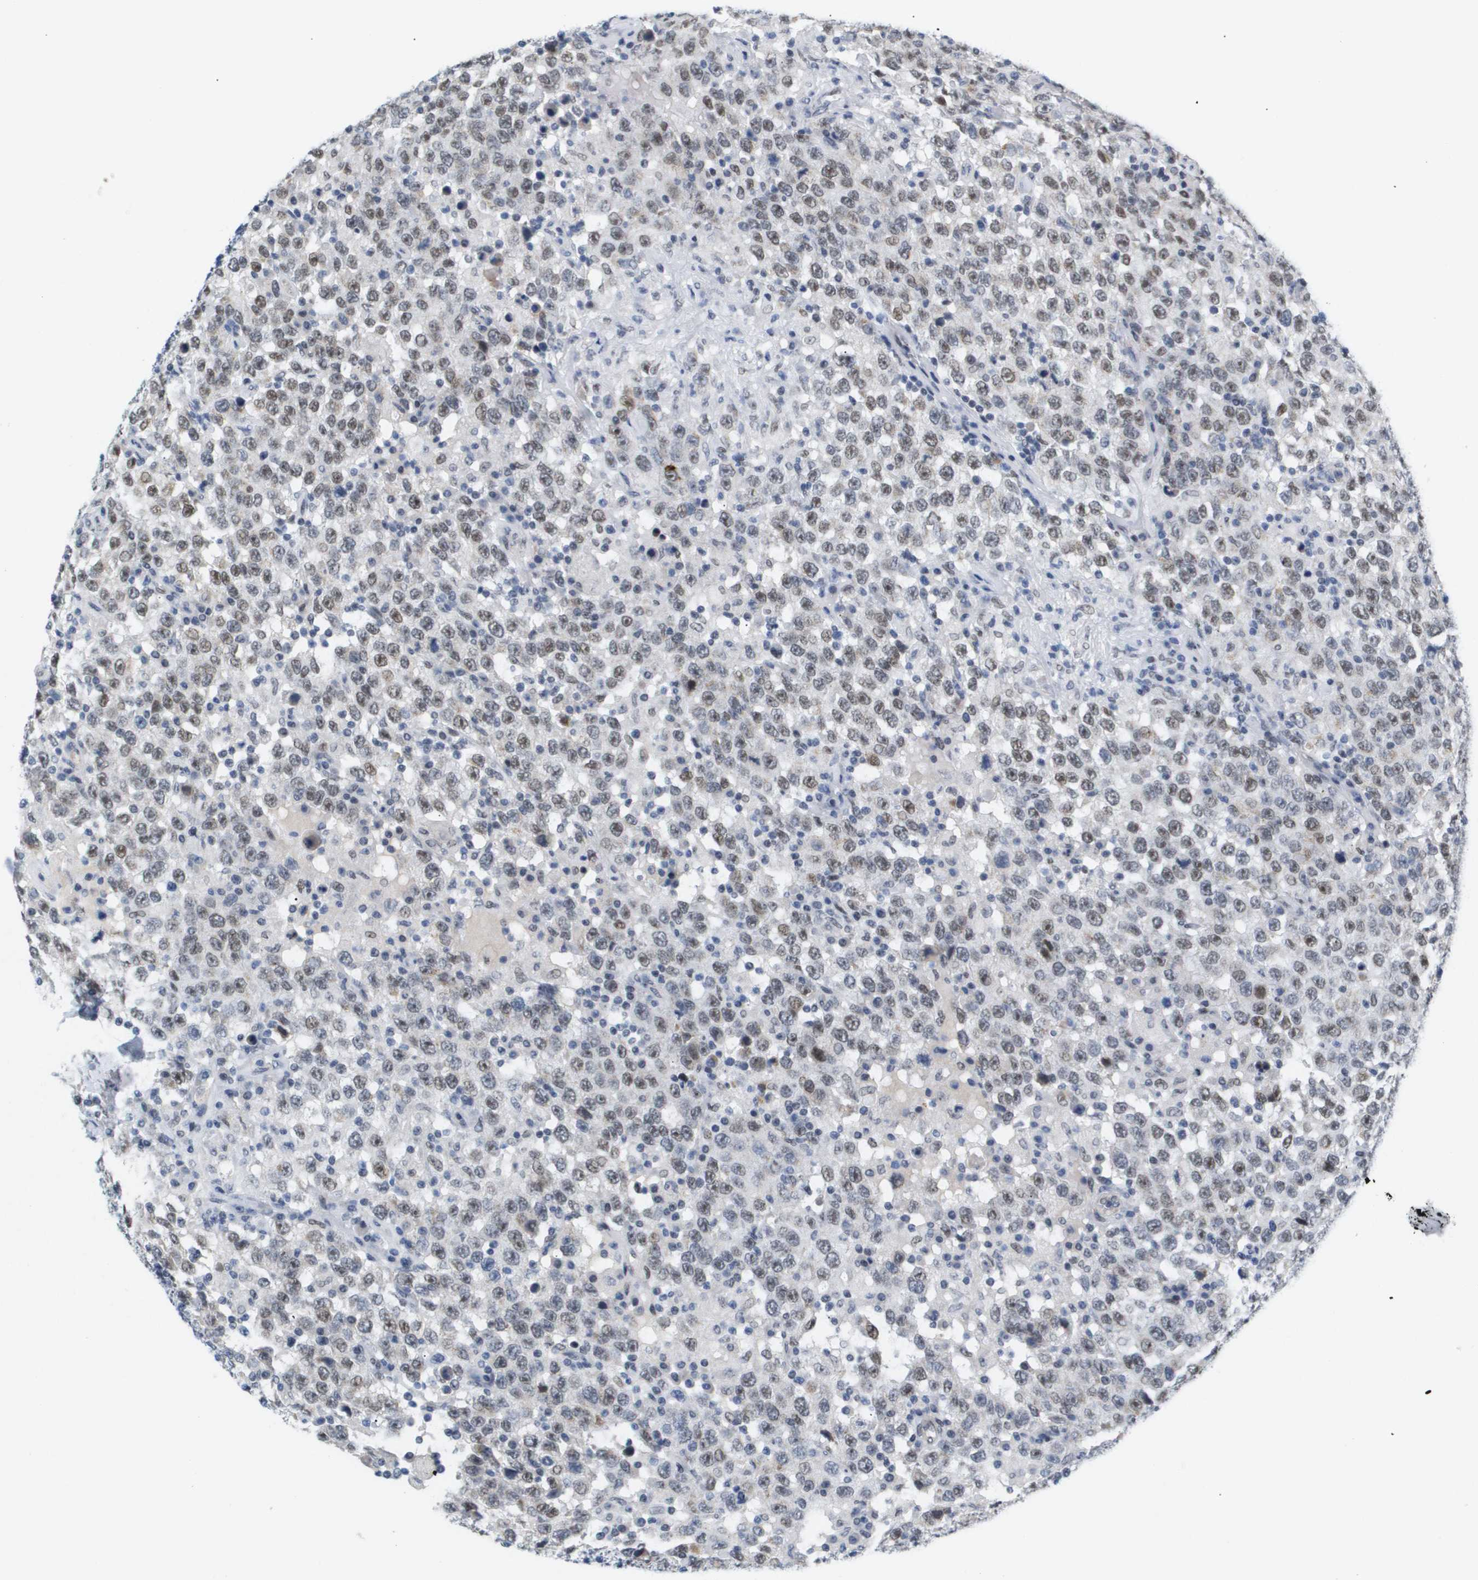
{"staining": {"intensity": "weak", "quantity": "25%-75%", "location": "nuclear"}, "tissue": "testis cancer", "cell_type": "Tumor cells", "image_type": "cancer", "snomed": [{"axis": "morphology", "description": "Seminoma, NOS"}, {"axis": "topography", "description": "Testis"}], "caption": "Testis cancer (seminoma) stained with IHC displays weak nuclear positivity in approximately 25%-75% of tumor cells. The staining was performed using DAB (3,3'-diaminobenzidine), with brown indicating positive protein expression. Nuclei are stained blue with hematoxylin.", "gene": "PPARD", "patient": {"sex": "male", "age": 41}}